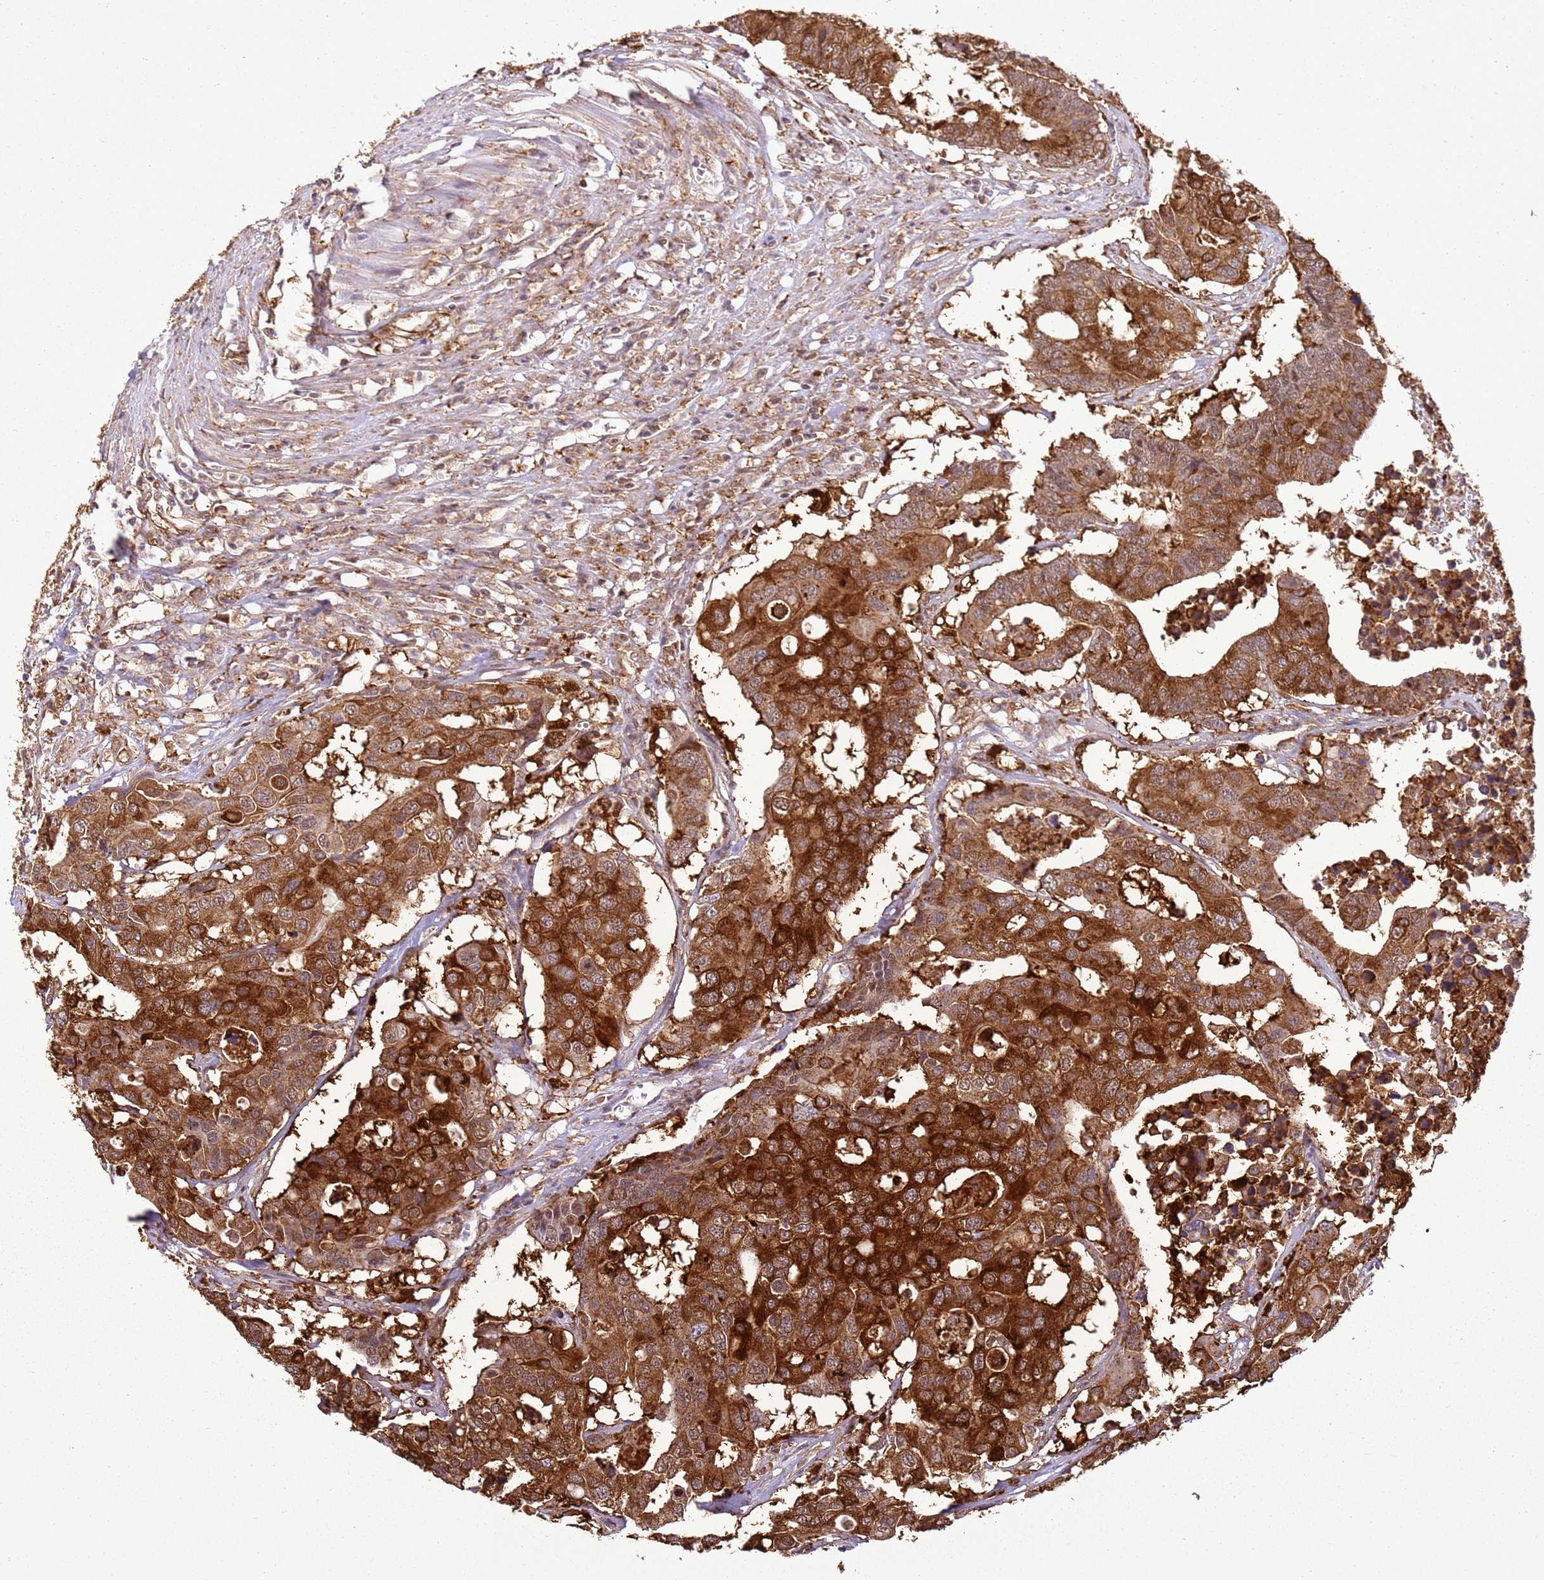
{"staining": {"intensity": "strong", "quantity": ">75%", "location": "cytoplasmic/membranous"}, "tissue": "colorectal cancer", "cell_type": "Tumor cells", "image_type": "cancer", "snomed": [{"axis": "morphology", "description": "Adenocarcinoma, NOS"}, {"axis": "topography", "description": "Colon"}], "caption": "Protein staining of colorectal cancer tissue exhibits strong cytoplasmic/membranous positivity in approximately >75% of tumor cells.", "gene": "GABRE", "patient": {"sex": "male", "age": 77}}